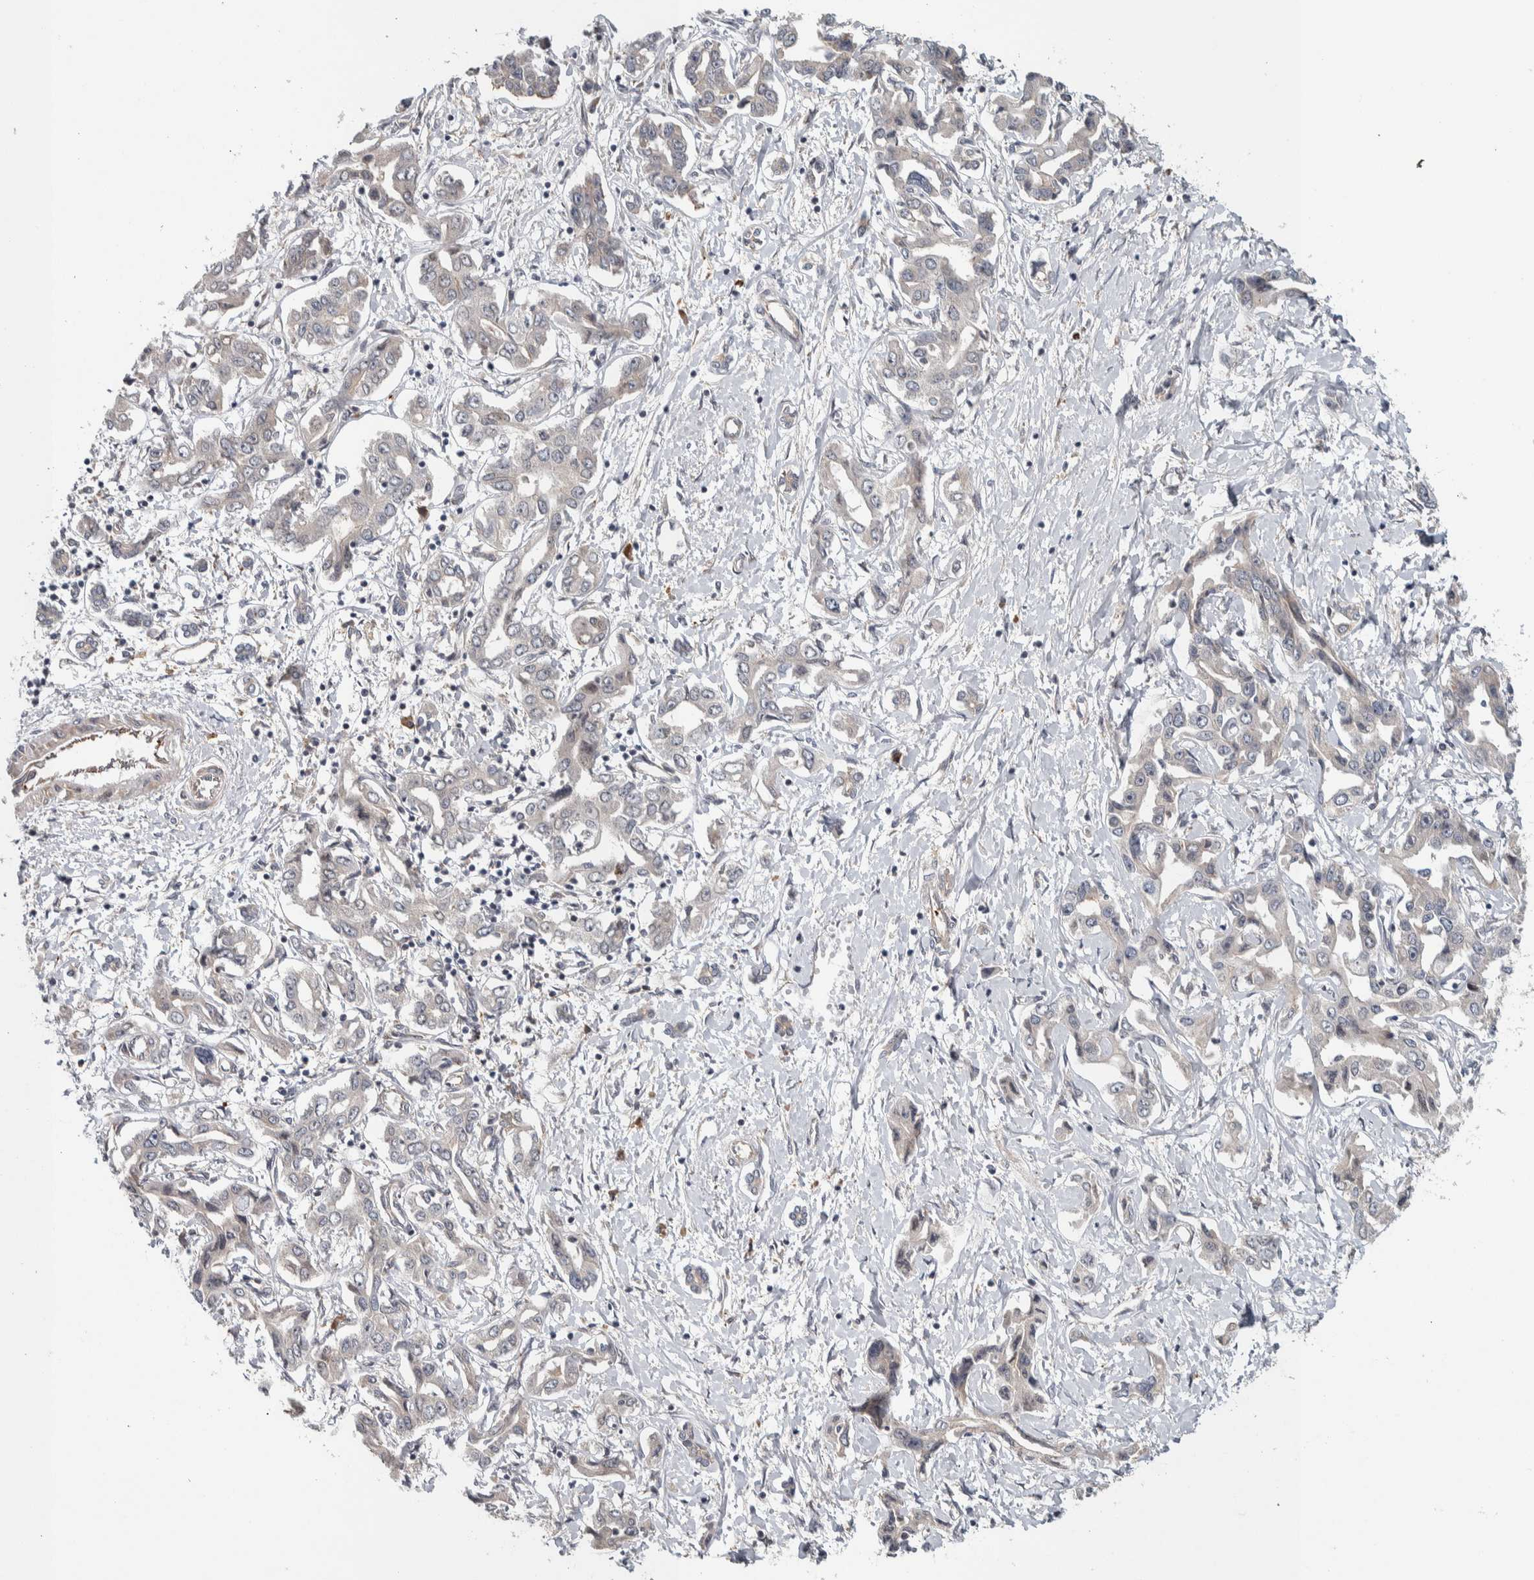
{"staining": {"intensity": "negative", "quantity": "none", "location": "none"}, "tissue": "liver cancer", "cell_type": "Tumor cells", "image_type": "cancer", "snomed": [{"axis": "morphology", "description": "Cholangiocarcinoma"}, {"axis": "topography", "description": "Liver"}], "caption": "Protein analysis of liver cancer displays no significant staining in tumor cells. Brightfield microscopy of IHC stained with DAB (3,3'-diaminobenzidine) (brown) and hematoxylin (blue), captured at high magnification.", "gene": "TBC1D31", "patient": {"sex": "male", "age": 59}}